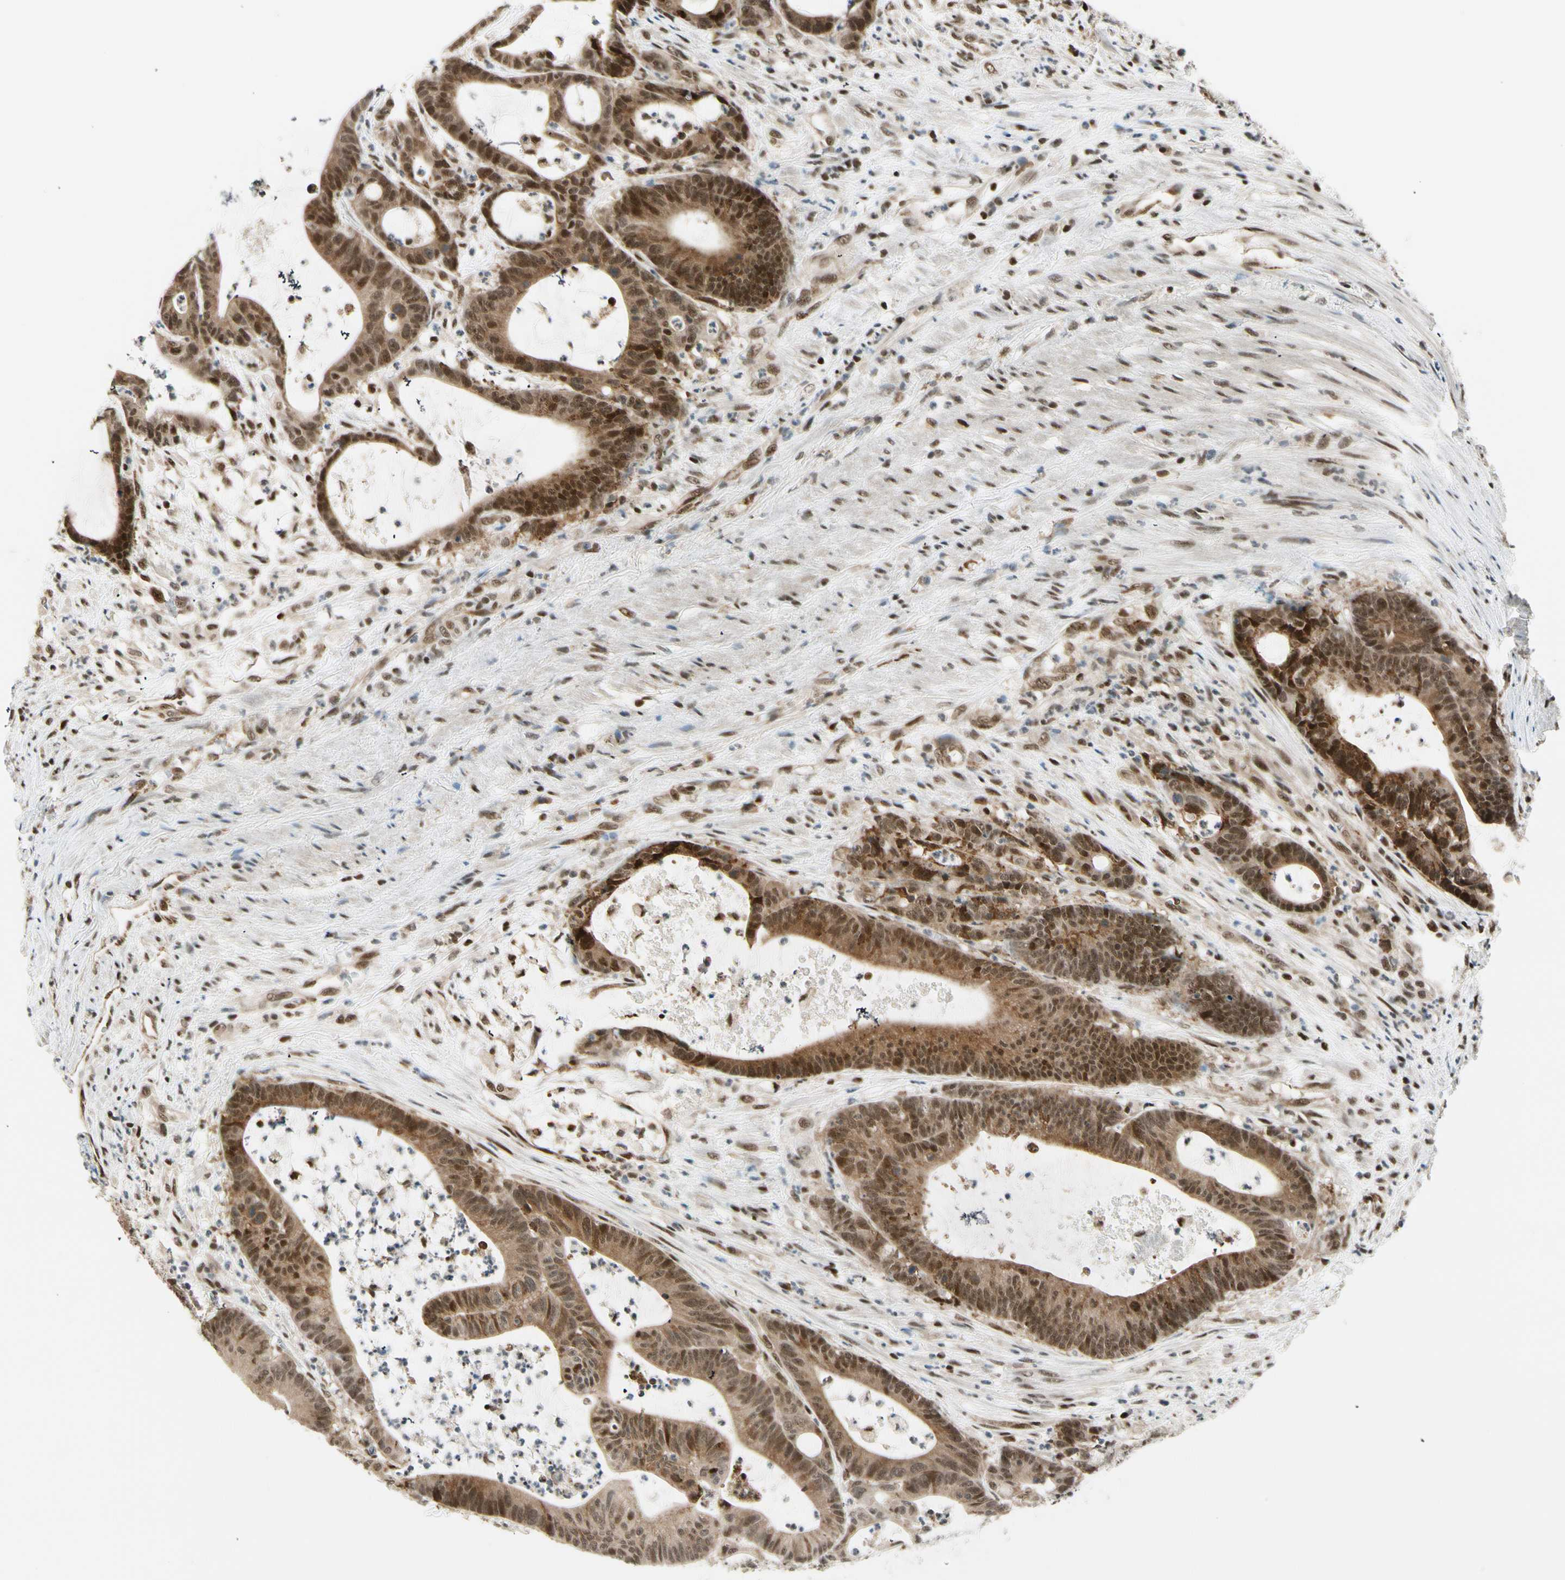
{"staining": {"intensity": "strong", "quantity": ">75%", "location": "cytoplasmic/membranous,nuclear"}, "tissue": "colorectal cancer", "cell_type": "Tumor cells", "image_type": "cancer", "snomed": [{"axis": "morphology", "description": "Adenocarcinoma, NOS"}, {"axis": "topography", "description": "Colon"}], "caption": "Protein expression analysis of human colorectal cancer reveals strong cytoplasmic/membranous and nuclear staining in about >75% of tumor cells.", "gene": "DAXX", "patient": {"sex": "female", "age": 84}}